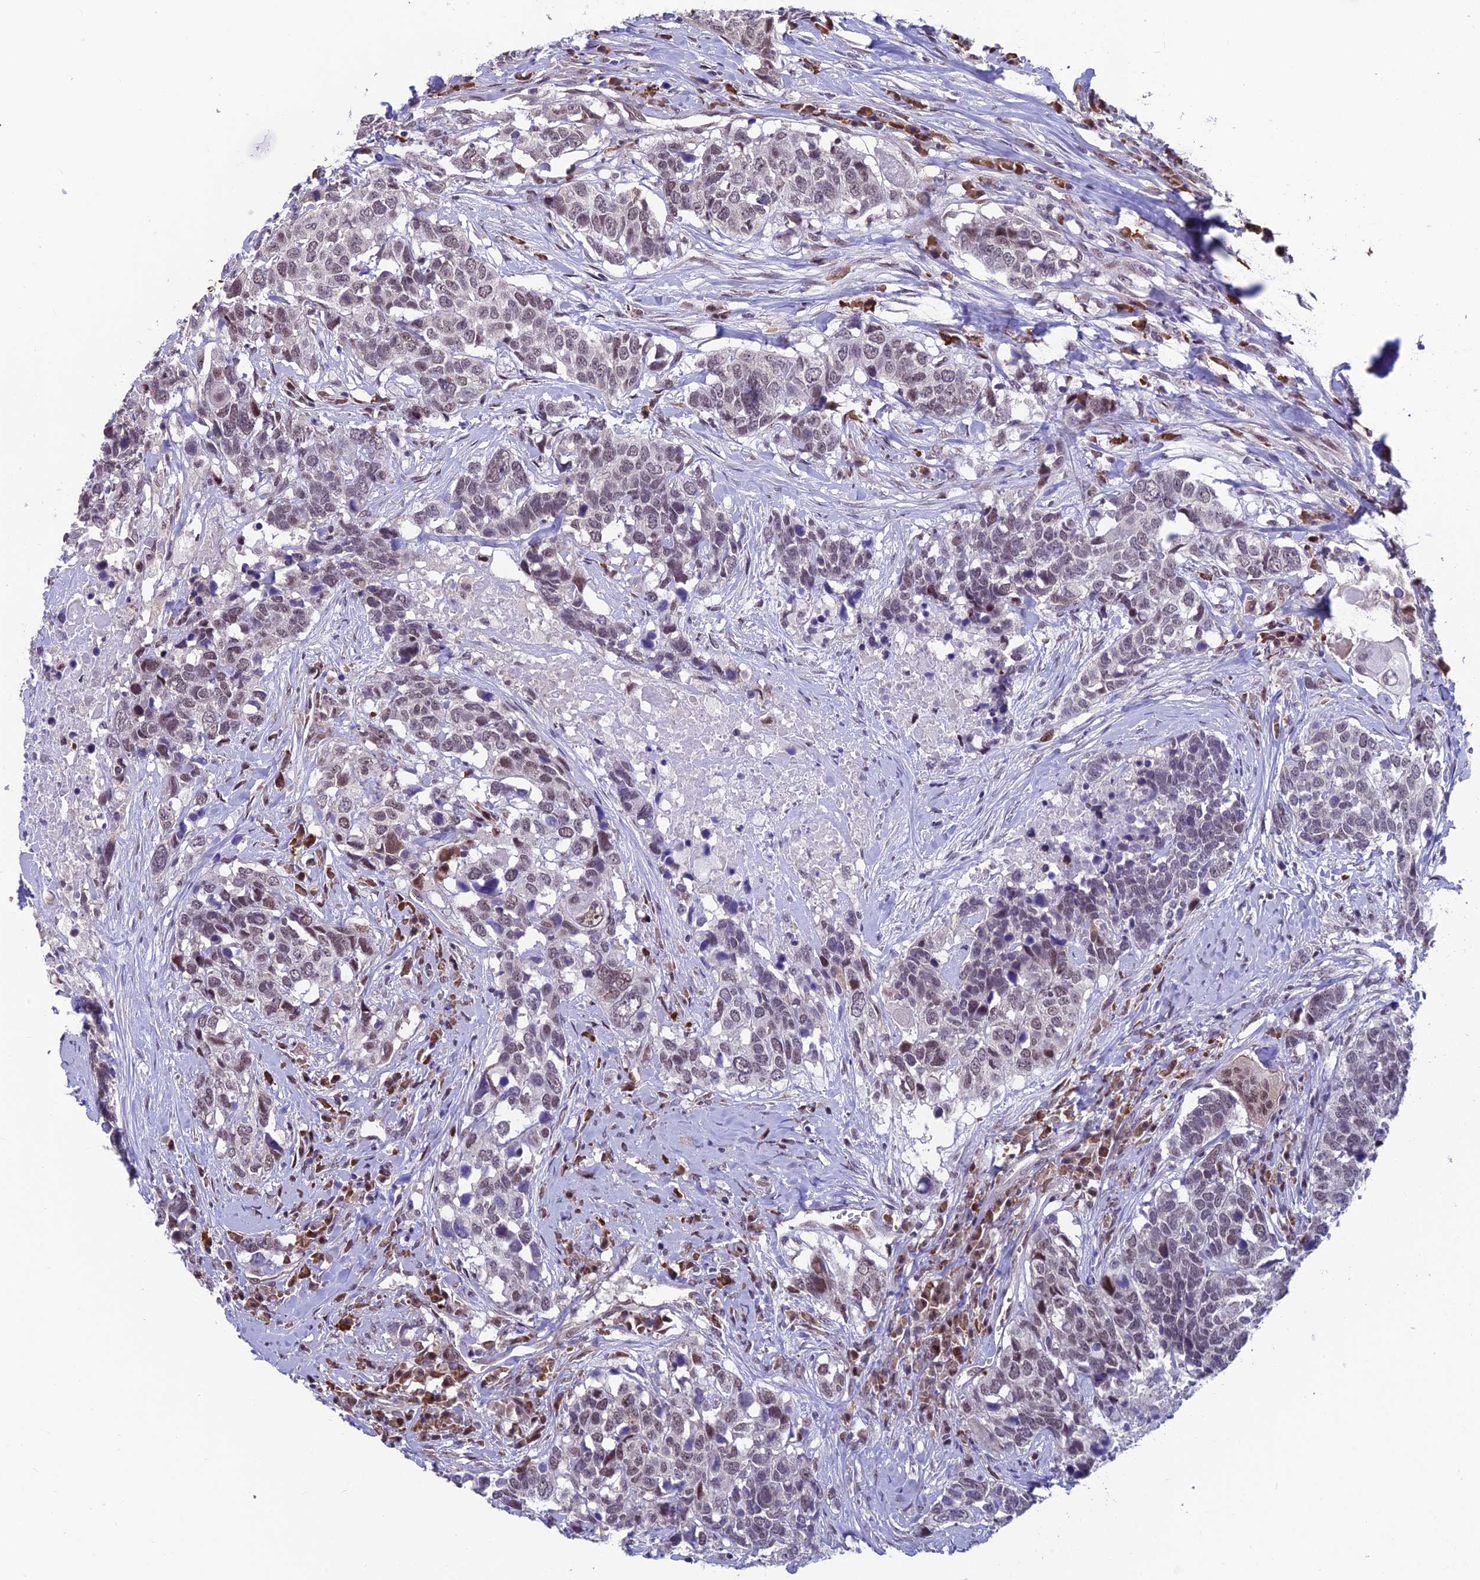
{"staining": {"intensity": "weak", "quantity": "<25%", "location": "nuclear"}, "tissue": "head and neck cancer", "cell_type": "Tumor cells", "image_type": "cancer", "snomed": [{"axis": "morphology", "description": "Squamous cell carcinoma, NOS"}, {"axis": "topography", "description": "Head-Neck"}], "caption": "IHC image of human head and neck cancer stained for a protein (brown), which shows no expression in tumor cells. (Stains: DAB (3,3'-diaminobenzidine) immunohistochemistry (IHC) with hematoxylin counter stain, Microscopy: brightfield microscopy at high magnification).", "gene": "KIAA1191", "patient": {"sex": "male", "age": 66}}